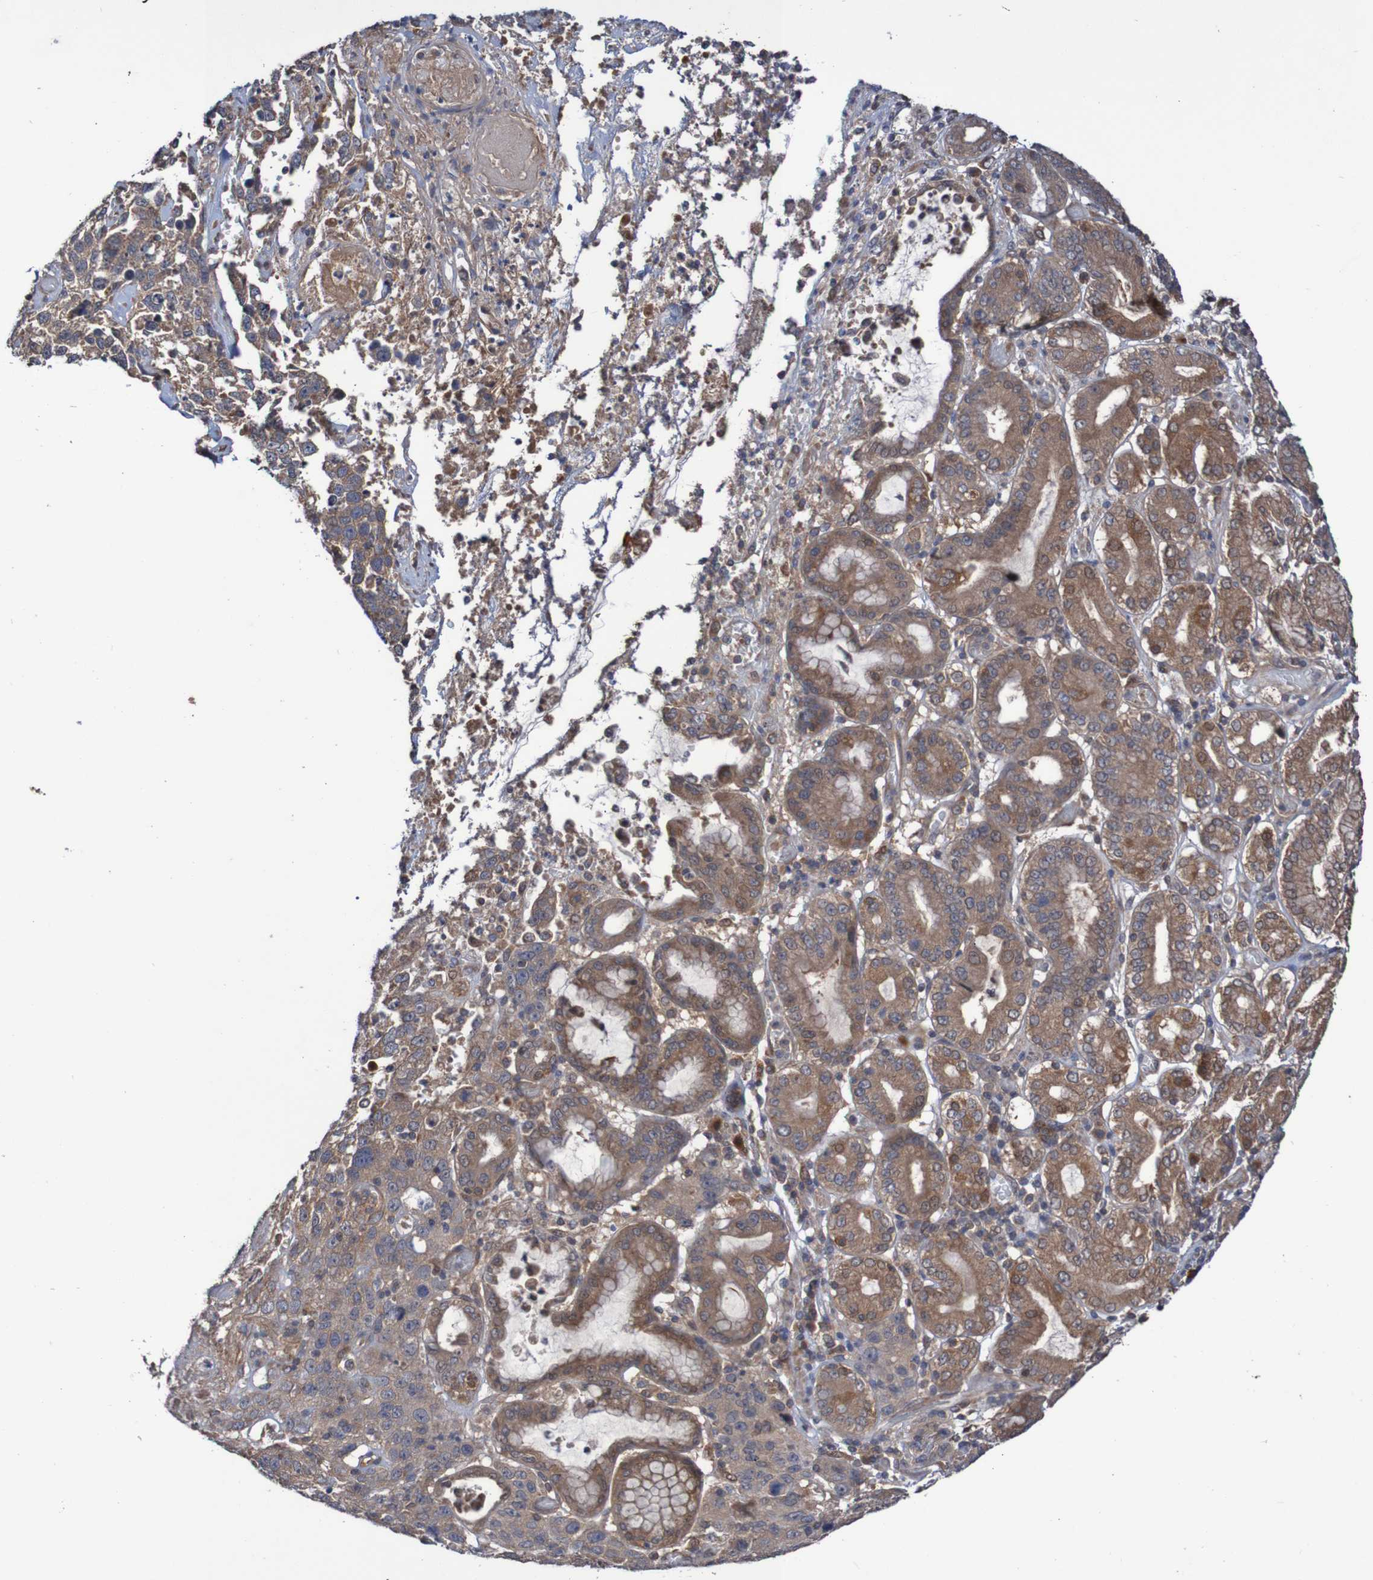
{"staining": {"intensity": "moderate", "quantity": ">75%", "location": "cytoplasmic/membranous"}, "tissue": "stomach cancer", "cell_type": "Tumor cells", "image_type": "cancer", "snomed": [{"axis": "morphology", "description": "Normal tissue, NOS"}, {"axis": "morphology", "description": "Adenocarcinoma, NOS"}, {"axis": "topography", "description": "Stomach"}], "caption": "Immunohistochemical staining of stomach cancer exhibits medium levels of moderate cytoplasmic/membranous protein expression in about >75% of tumor cells.", "gene": "PHPT1", "patient": {"sex": "male", "age": 48}}